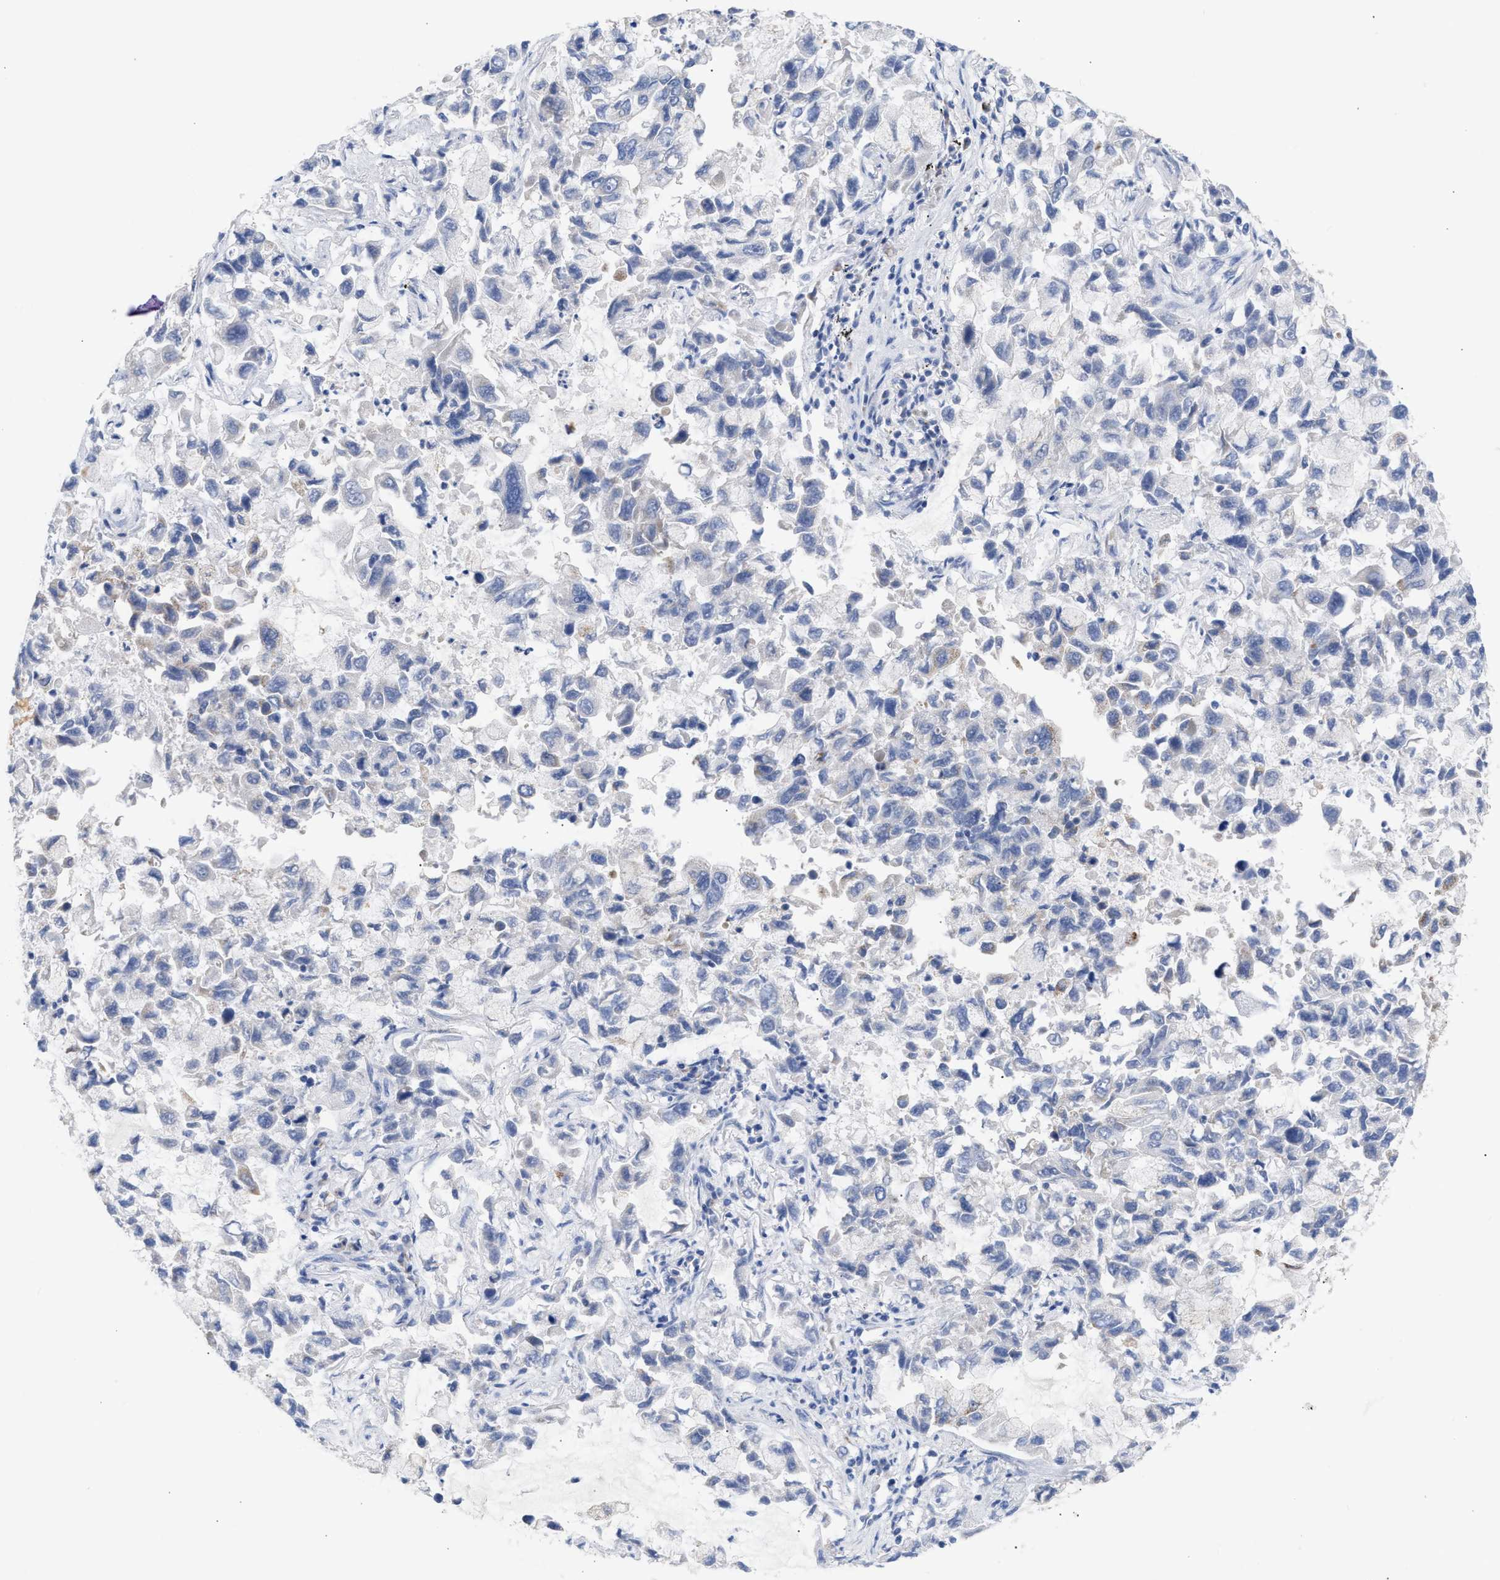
{"staining": {"intensity": "negative", "quantity": "none", "location": "none"}, "tissue": "lung cancer", "cell_type": "Tumor cells", "image_type": "cancer", "snomed": [{"axis": "morphology", "description": "Adenocarcinoma, NOS"}, {"axis": "topography", "description": "Lung"}], "caption": "Tumor cells show no significant protein staining in lung cancer (adenocarcinoma).", "gene": "ACOT13", "patient": {"sex": "male", "age": 64}}